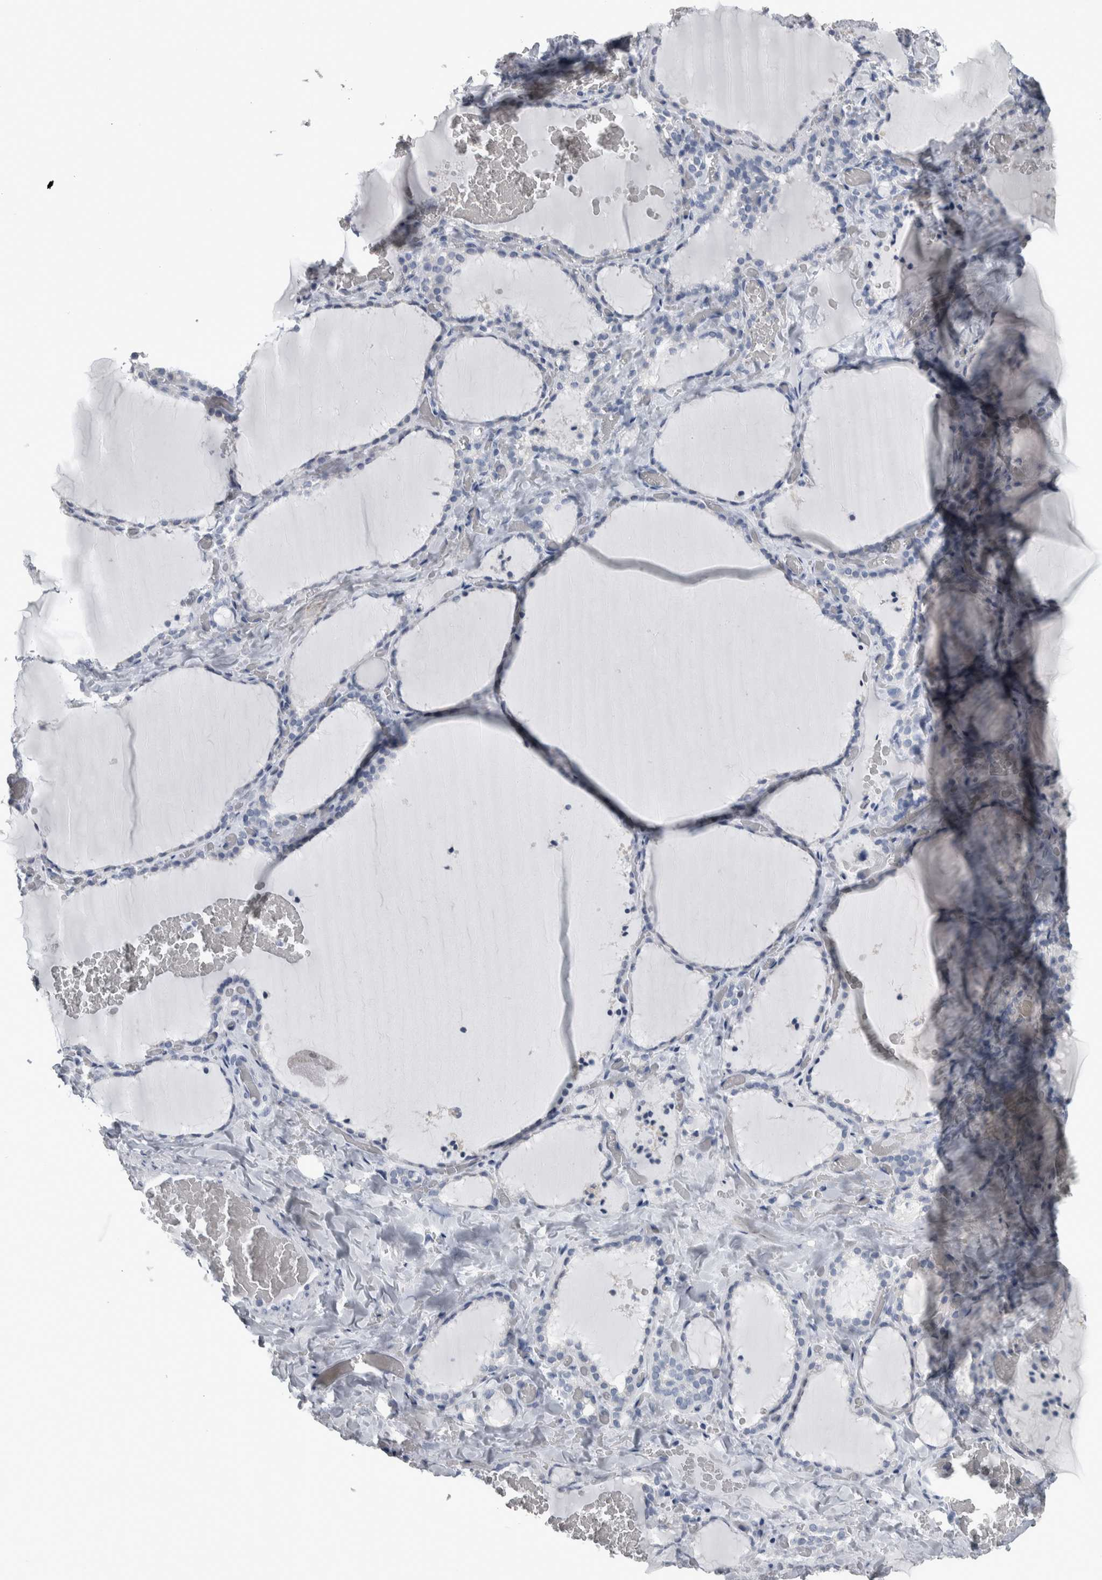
{"staining": {"intensity": "negative", "quantity": "none", "location": "none"}, "tissue": "thyroid gland", "cell_type": "Glandular cells", "image_type": "normal", "snomed": [{"axis": "morphology", "description": "Normal tissue, NOS"}, {"axis": "topography", "description": "Thyroid gland"}], "caption": "This photomicrograph is of normal thyroid gland stained with immunohistochemistry to label a protein in brown with the nuclei are counter-stained blue. There is no expression in glandular cells. (Brightfield microscopy of DAB IHC at high magnification).", "gene": "CDH17", "patient": {"sex": "female", "age": 22}}